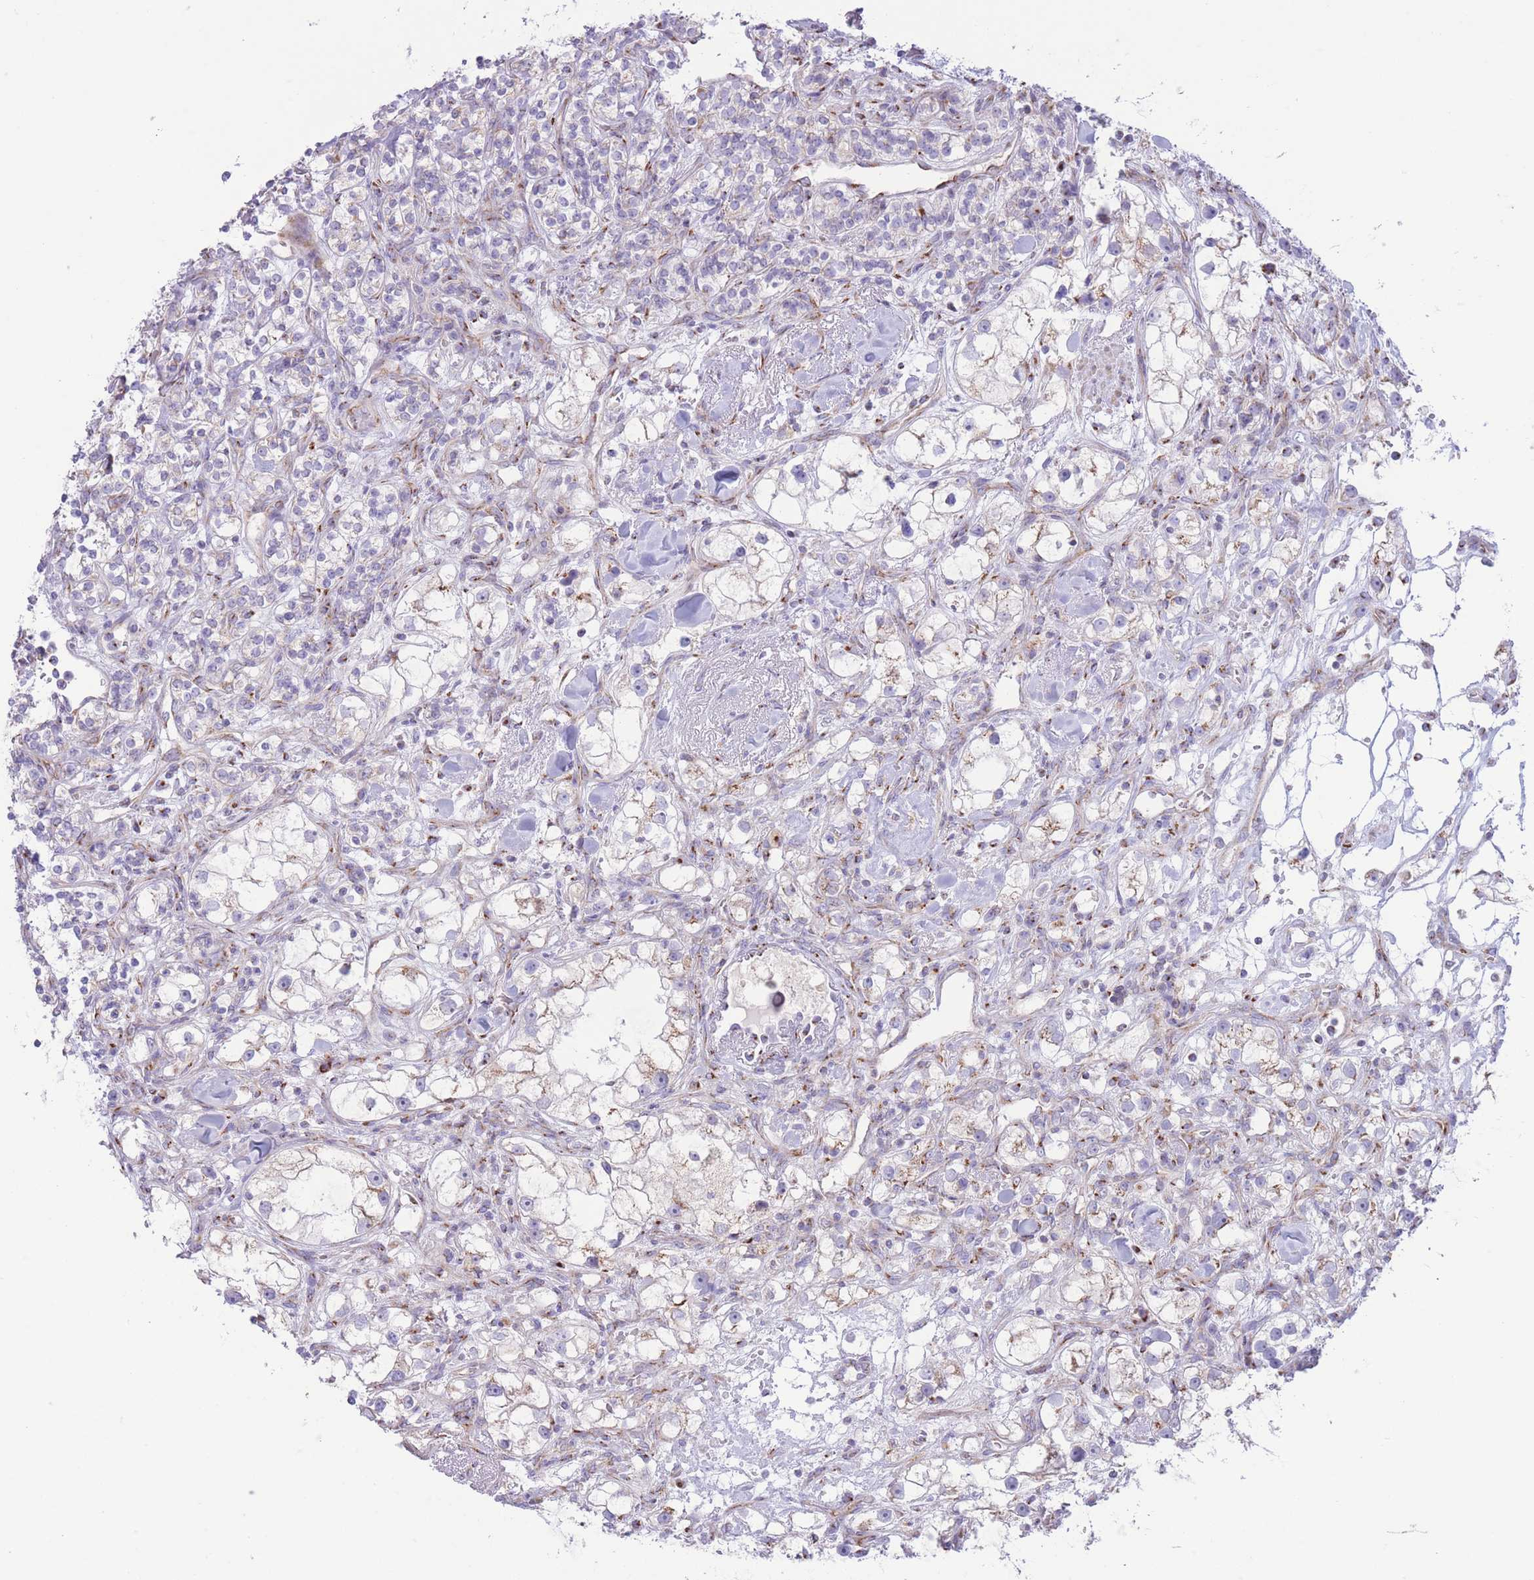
{"staining": {"intensity": "weak", "quantity": "<25%", "location": "cytoplasmic/membranous"}, "tissue": "renal cancer", "cell_type": "Tumor cells", "image_type": "cancer", "snomed": [{"axis": "morphology", "description": "Adenocarcinoma, NOS"}, {"axis": "topography", "description": "Kidney"}], "caption": "A high-resolution micrograph shows immunohistochemistry (IHC) staining of adenocarcinoma (renal), which displays no significant staining in tumor cells. (IHC, brightfield microscopy, high magnification).", "gene": "MPND", "patient": {"sex": "male", "age": 77}}